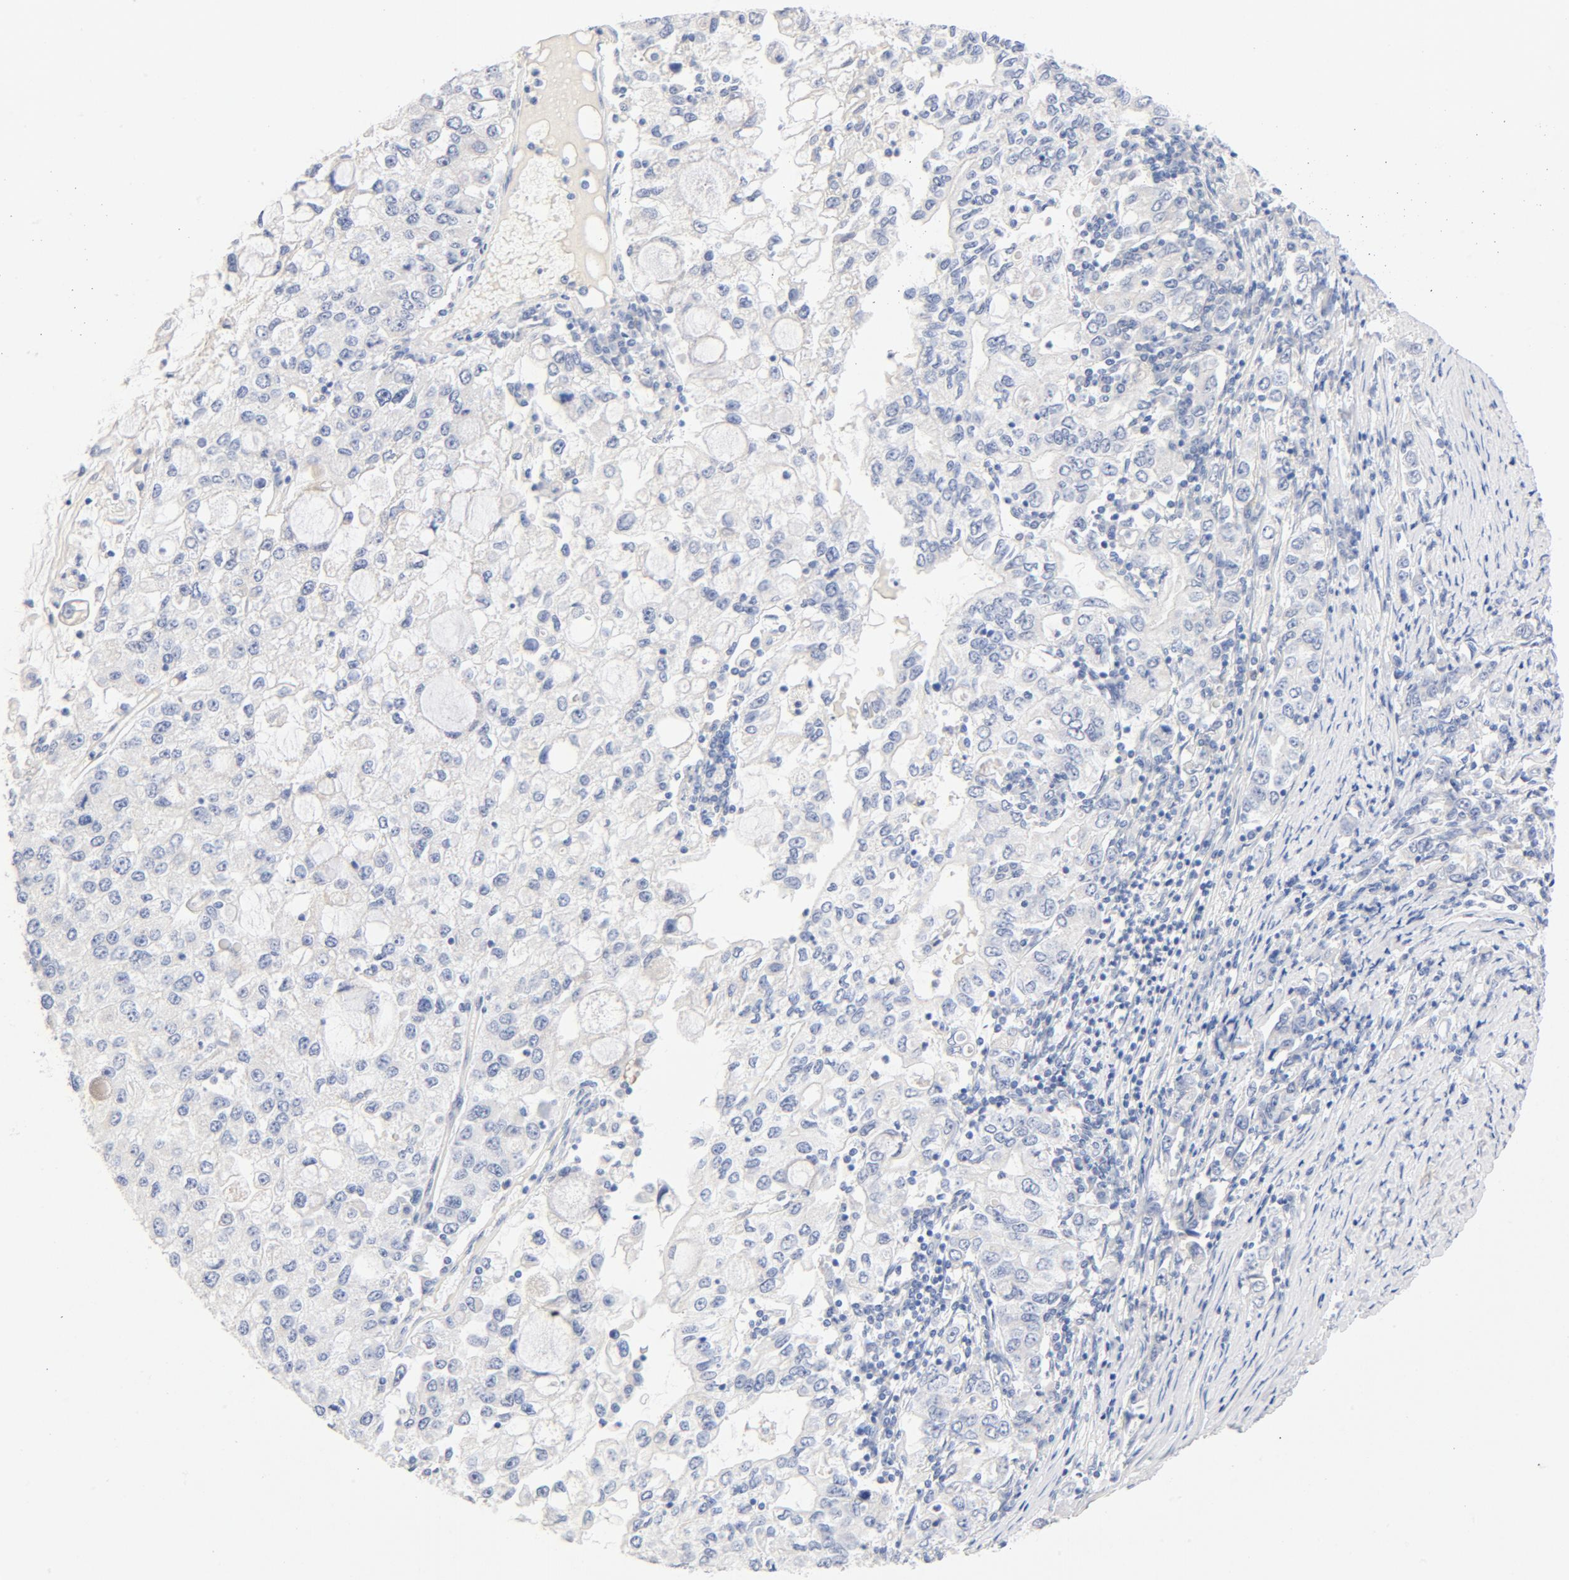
{"staining": {"intensity": "negative", "quantity": "none", "location": "none"}, "tissue": "stomach cancer", "cell_type": "Tumor cells", "image_type": "cancer", "snomed": [{"axis": "morphology", "description": "Adenocarcinoma, NOS"}, {"axis": "topography", "description": "Stomach, lower"}], "caption": "Protein analysis of stomach cancer displays no significant staining in tumor cells.", "gene": "HOMER1", "patient": {"sex": "female", "age": 72}}